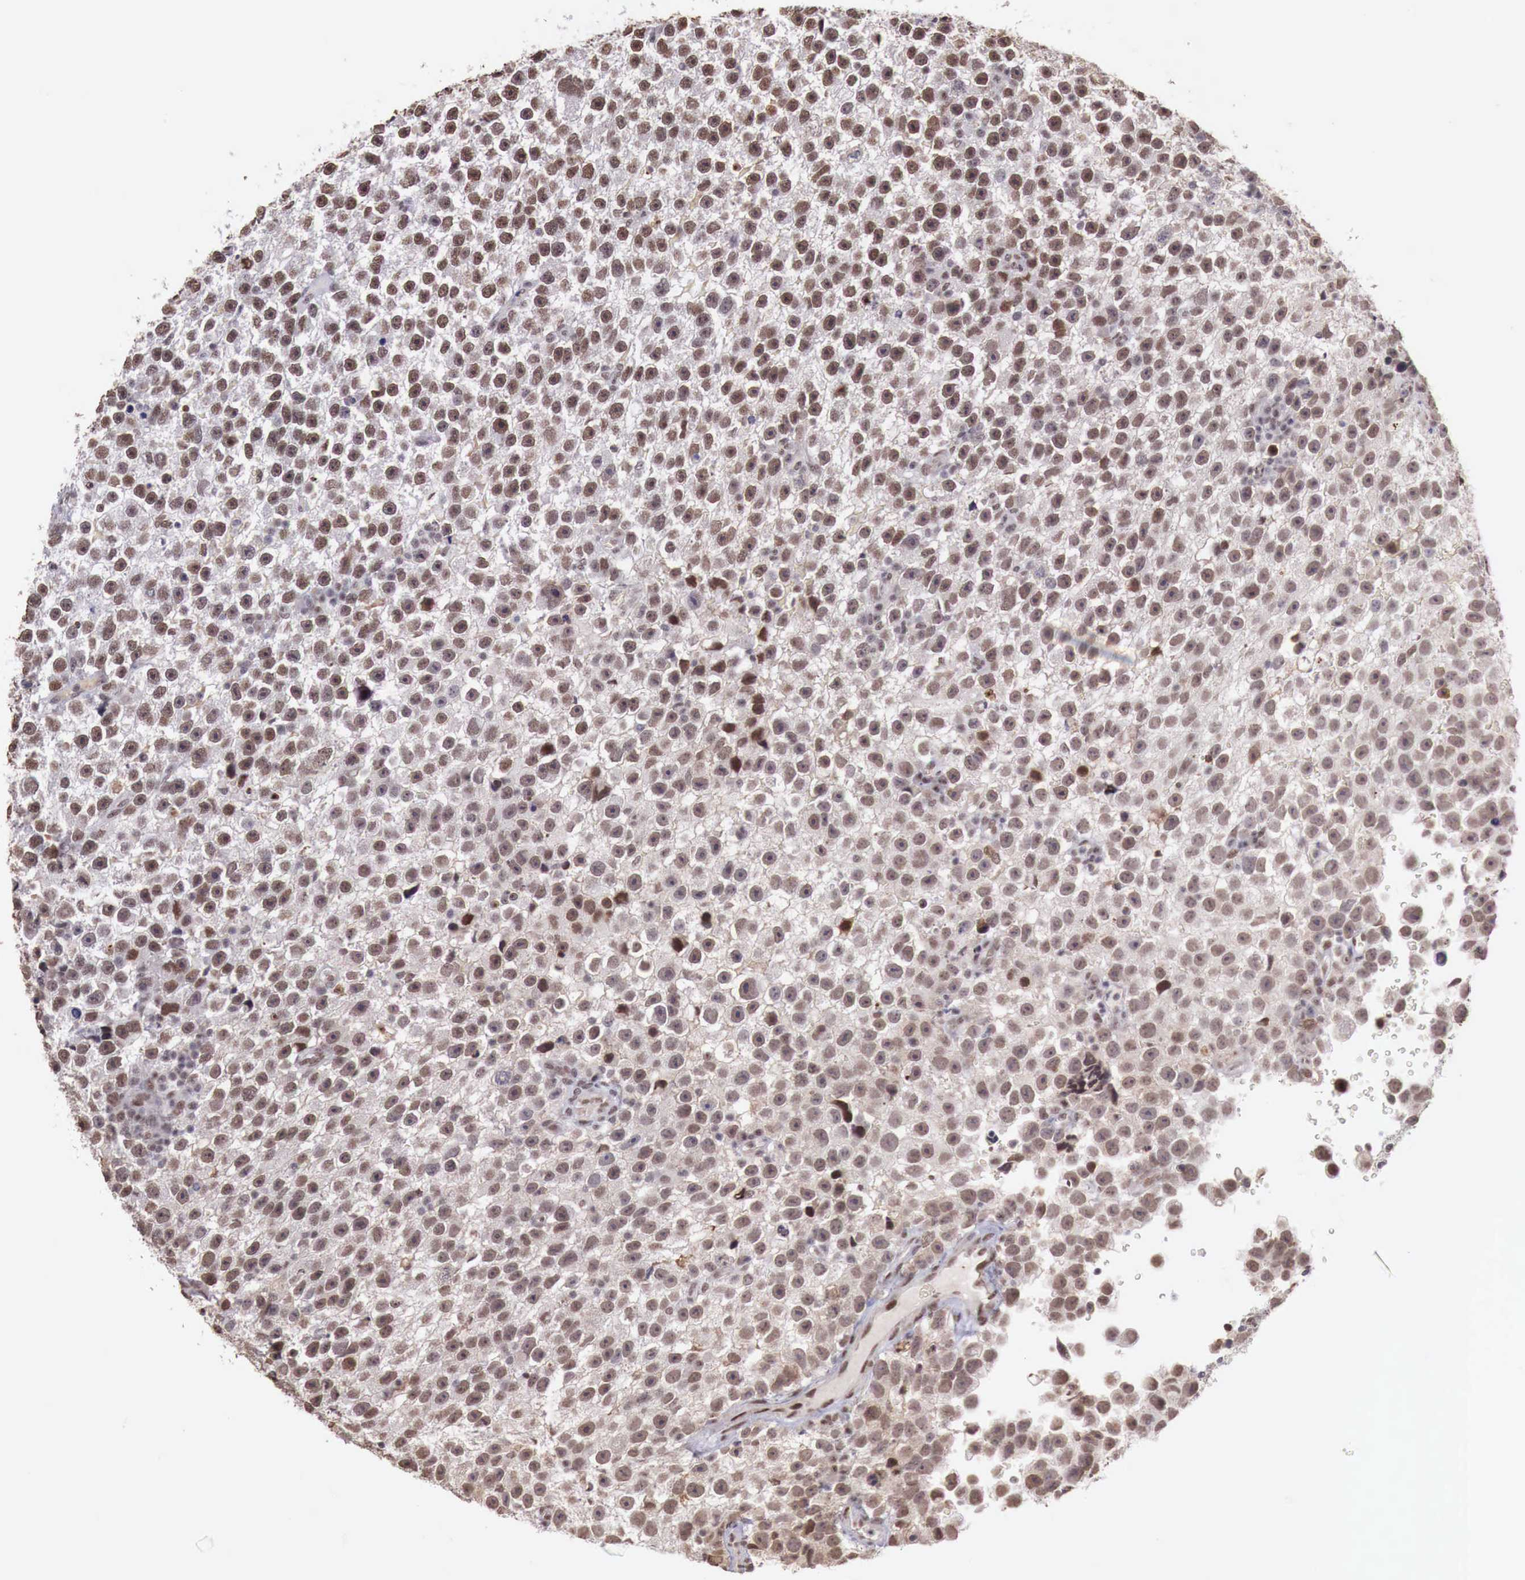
{"staining": {"intensity": "moderate", "quantity": "25%-75%", "location": "nuclear"}, "tissue": "testis cancer", "cell_type": "Tumor cells", "image_type": "cancer", "snomed": [{"axis": "morphology", "description": "Seminoma, NOS"}, {"axis": "topography", "description": "Testis"}], "caption": "Approximately 25%-75% of tumor cells in human testis seminoma exhibit moderate nuclear protein expression as visualized by brown immunohistochemical staining.", "gene": "FOXP2", "patient": {"sex": "male", "age": 33}}